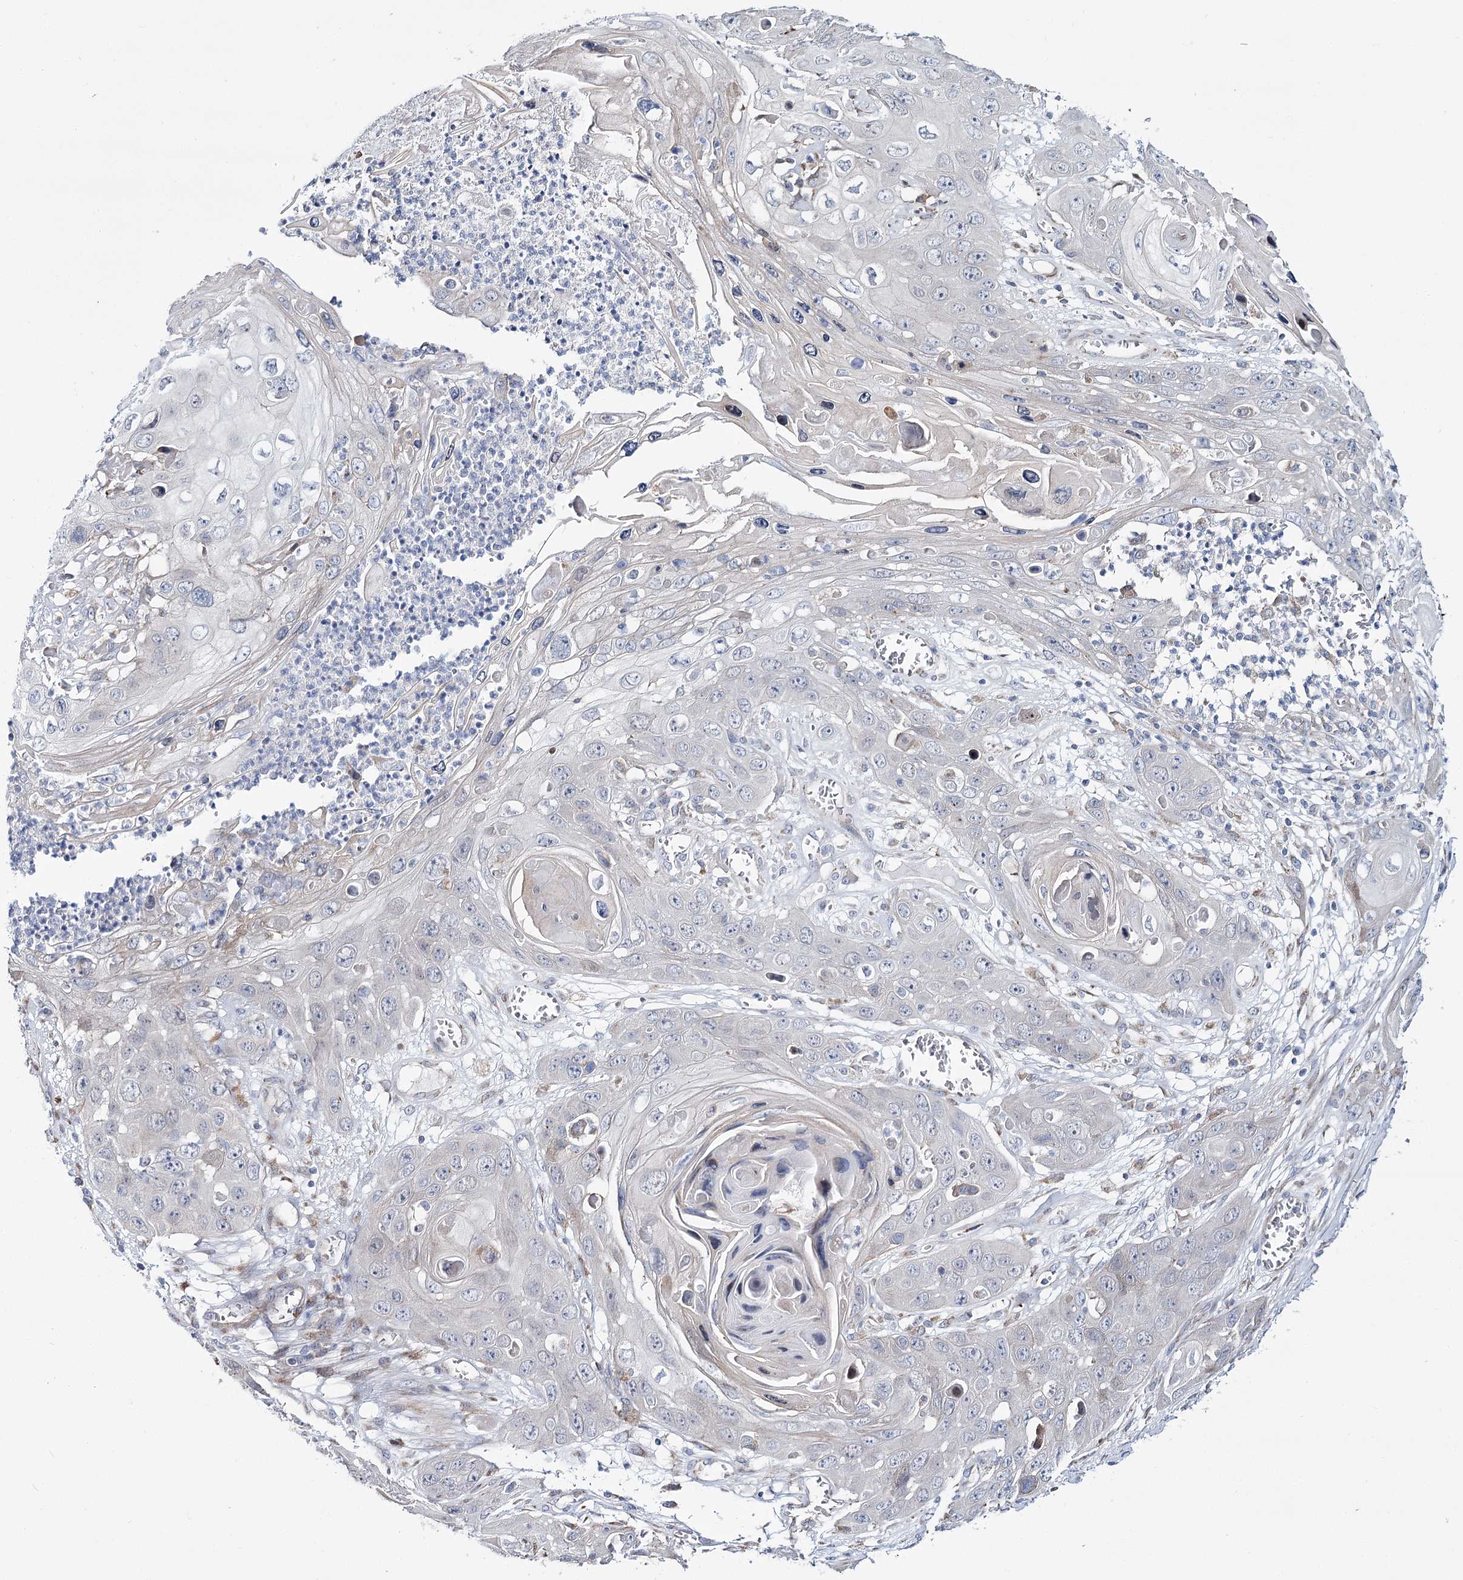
{"staining": {"intensity": "negative", "quantity": "none", "location": "none"}, "tissue": "skin cancer", "cell_type": "Tumor cells", "image_type": "cancer", "snomed": [{"axis": "morphology", "description": "Squamous cell carcinoma, NOS"}, {"axis": "topography", "description": "Skin"}], "caption": "IHC of skin cancer reveals no positivity in tumor cells.", "gene": "CPLANE1", "patient": {"sex": "male", "age": 55}}